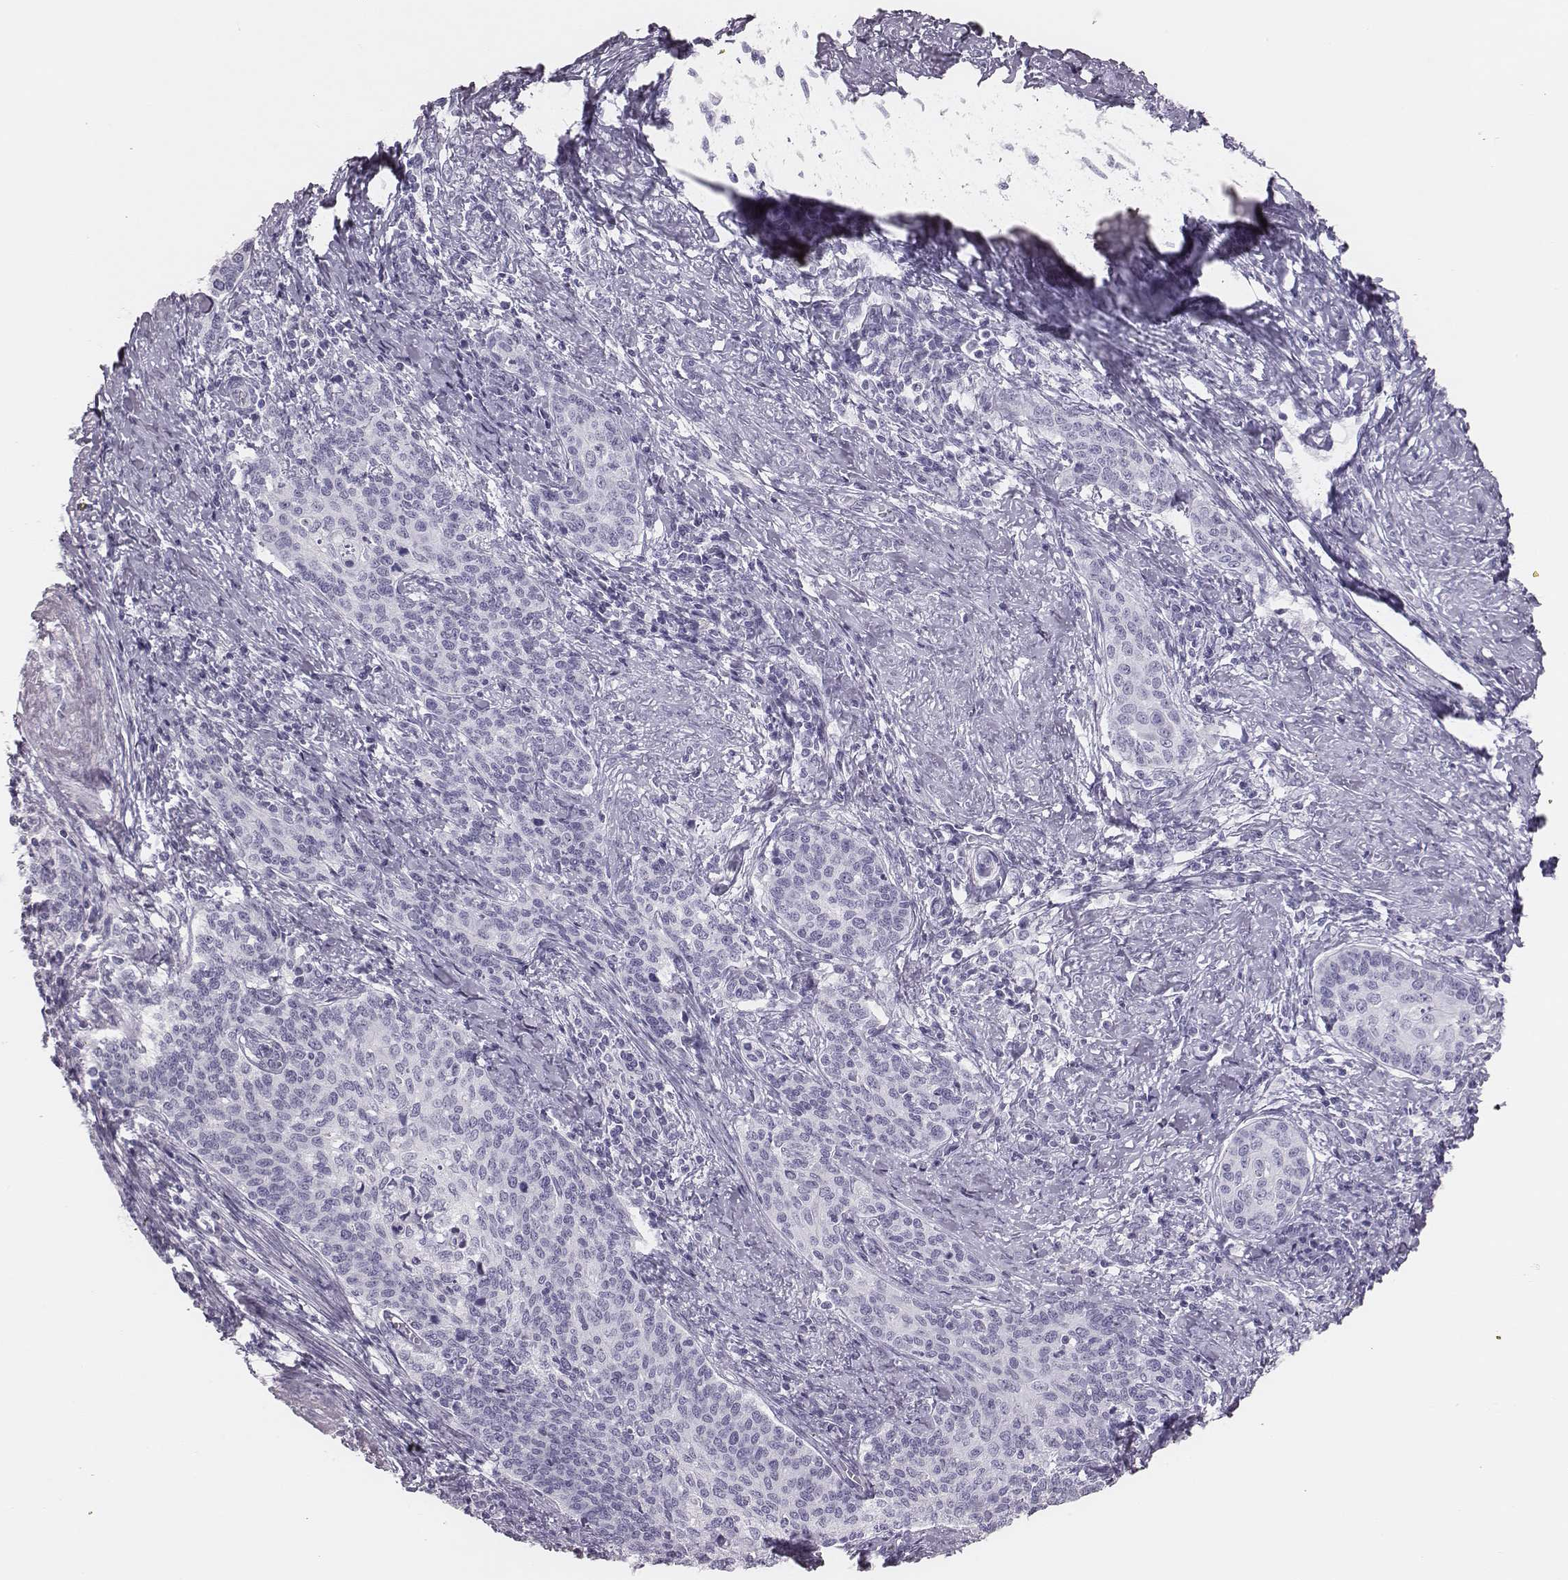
{"staining": {"intensity": "negative", "quantity": "none", "location": "none"}, "tissue": "cervical cancer", "cell_type": "Tumor cells", "image_type": "cancer", "snomed": [{"axis": "morphology", "description": "Squamous cell carcinoma, NOS"}, {"axis": "topography", "description": "Cervix"}], "caption": "This is a micrograph of immunohistochemistry staining of cervical cancer (squamous cell carcinoma), which shows no expression in tumor cells.", "gene": "H1-6", "patient": {"sex": "female", "age": 39}}